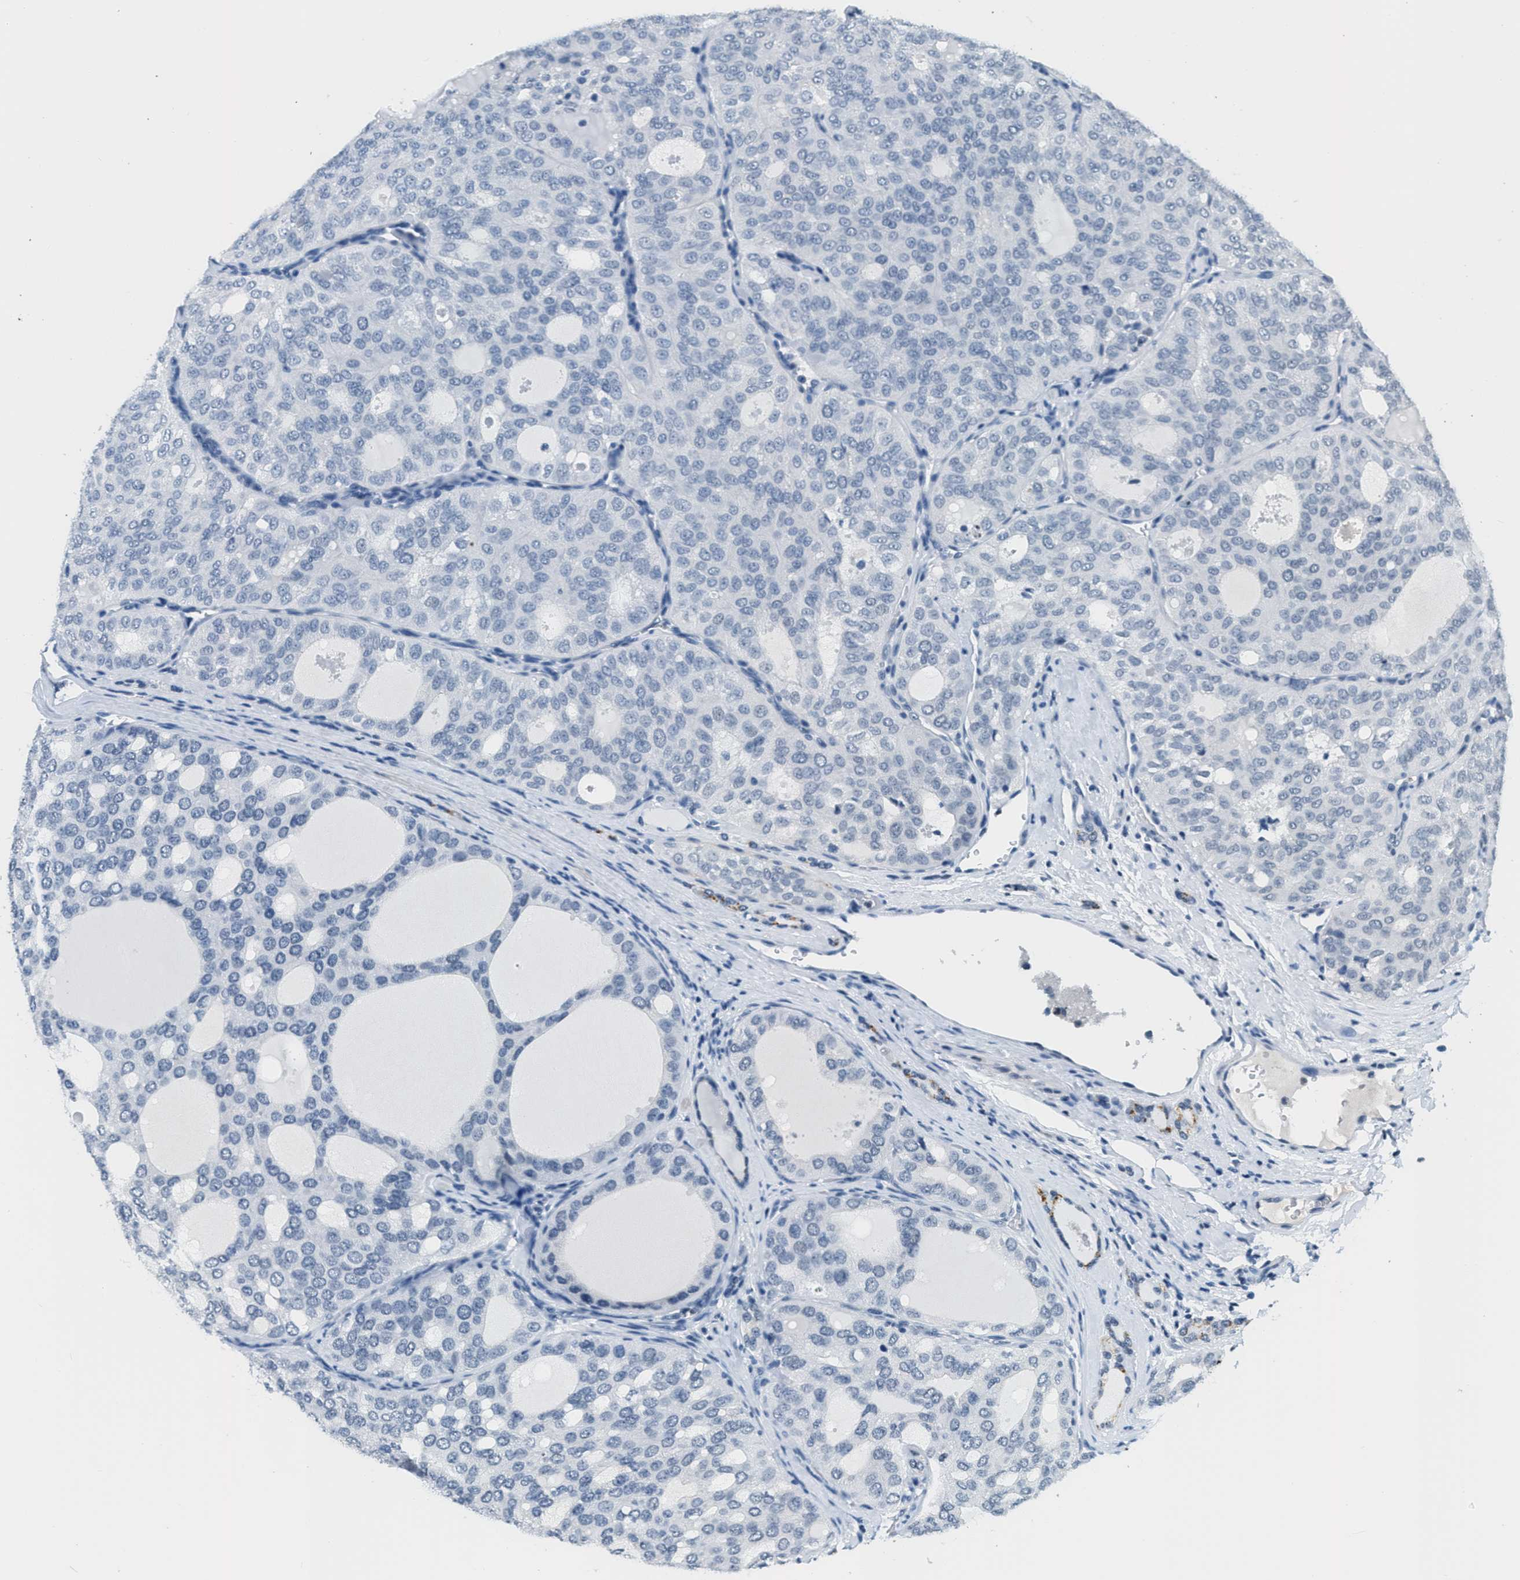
{"staining": {"intensity": "negative", "quantity": "none", "location": "none"}, "tissue": "thyroid cancer", "cell_type": "Tumor cells", "image_type": "cancer", "snomed": [{"axis": "morphology", "description": "Follicular adenoma carcinoma, NOS"}, {"axis": "topography", "description": "Thyroid gland"}], "caption": "Immunohistochemical staining of thyroid cancer displays no significant positivity in tumor cells.", "gene": "CA4", "patient": {"sex": "male", "age": 75}}